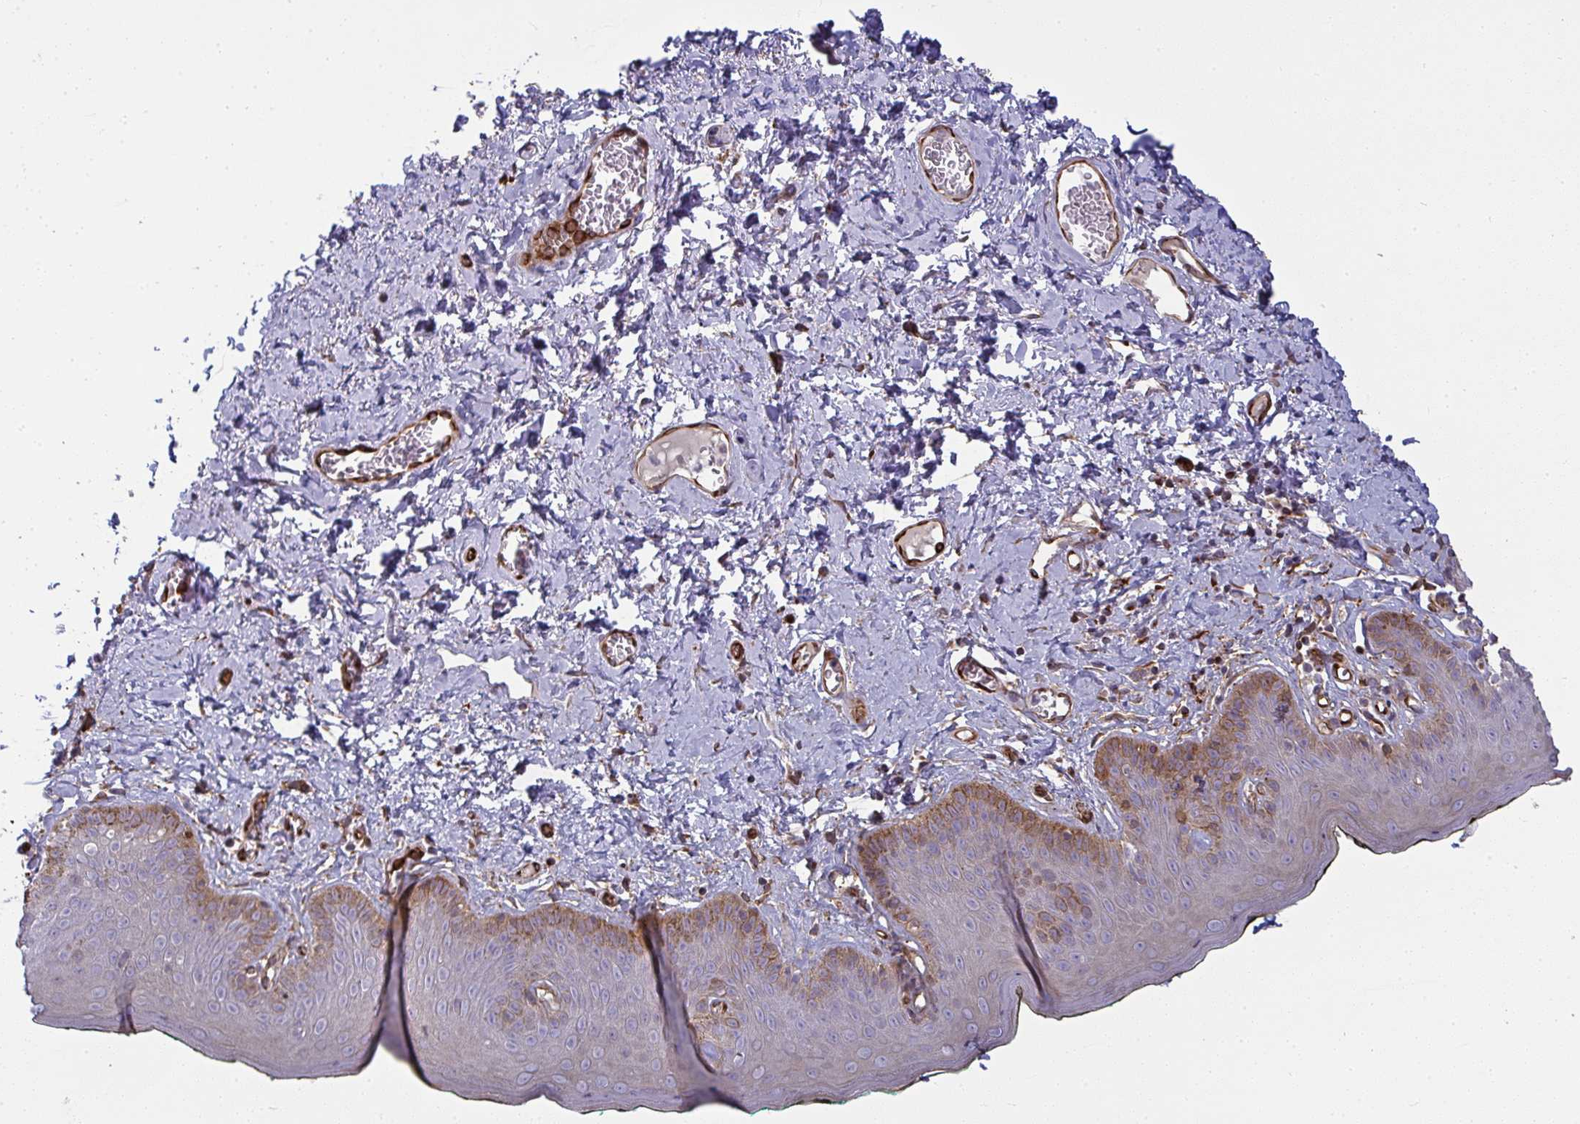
{"staining": {"intensity": "moderate", "quantity": "<25%", "location": "cytoplasmic/membranous"}, "tissue": "skin", "cell_type": "Epidermal cells", "image_type": "normal", "snomed": [{"axis": "morphology", "description": "Normal tissue, NOS"}, {"axis": "topography", "description": "Vulva"}, {"axis": "topography", "description": "Peripheral nerve tissue"}], "caption": "Skin stained with DAB immunohistochemistry (IHC) shows low levels of moderate cytoplasmic/membranous staining in approximately <25% of epidermal cells.", "gene": "IFIT3", "patient": {"sex": "female", "age": 66}}